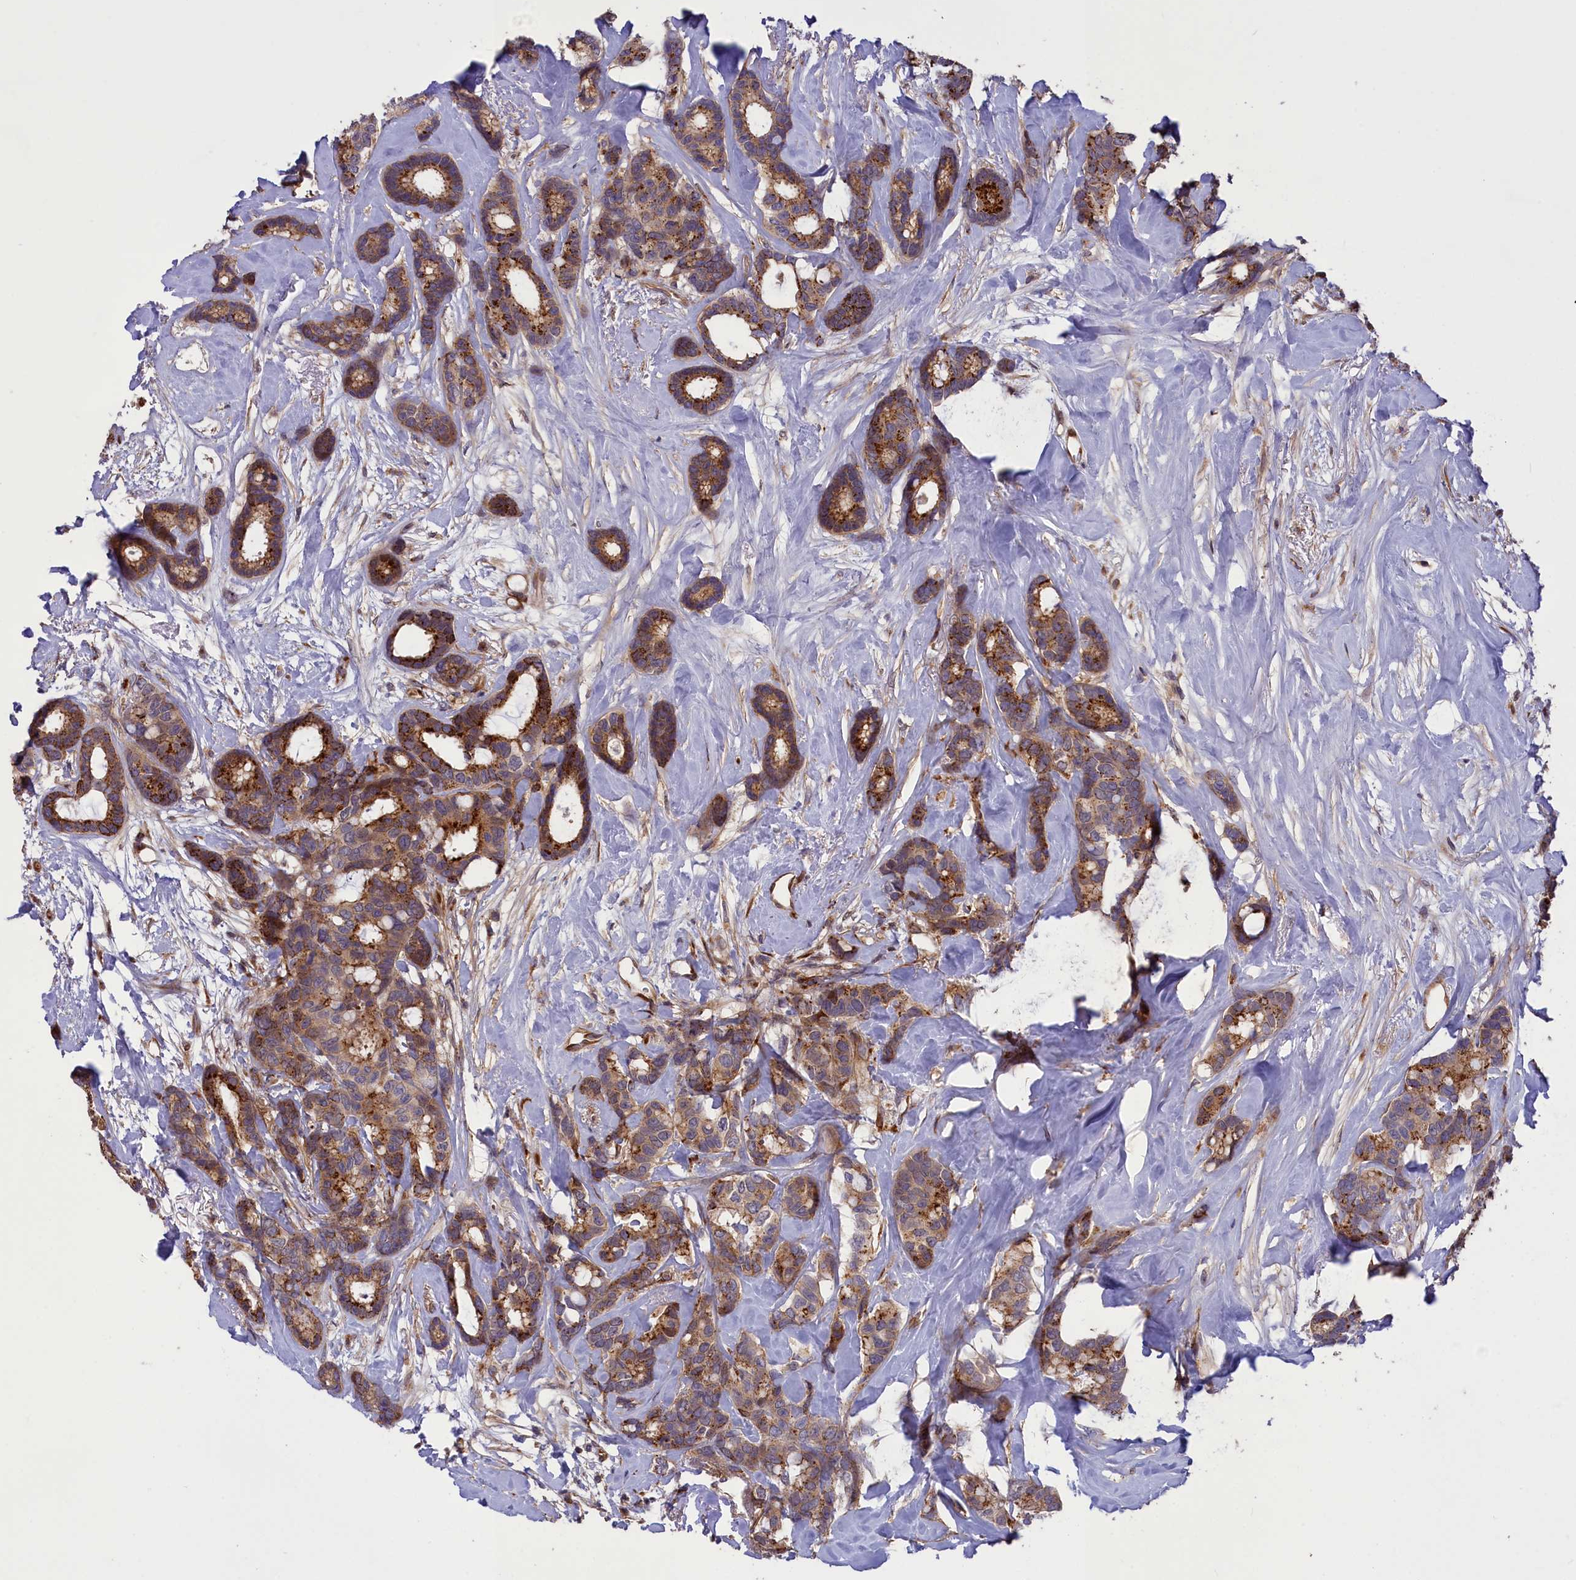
{"staining": {"intensity": "moderate", "quantity": ">75%", "location": "cytoplasmic/membranous"}, "tissue": "breast cancer", "cell_type": "Tumor cells", "image_type": "cancer", "snomed": [{"axis": "morphology", "description": "Duct carcinoma"}, {"axis": "topography", "description": "Breast"}], "caption": "The photomicrograph shows a brown stain indicating the presence of a protein in the cytoplasmic/membranous of tumor cells in breast cancer. (IHC, brightfield microscopy, high magnification).", "gene": "DDX60L", "patient": {"sex": "female", "age": 87}}